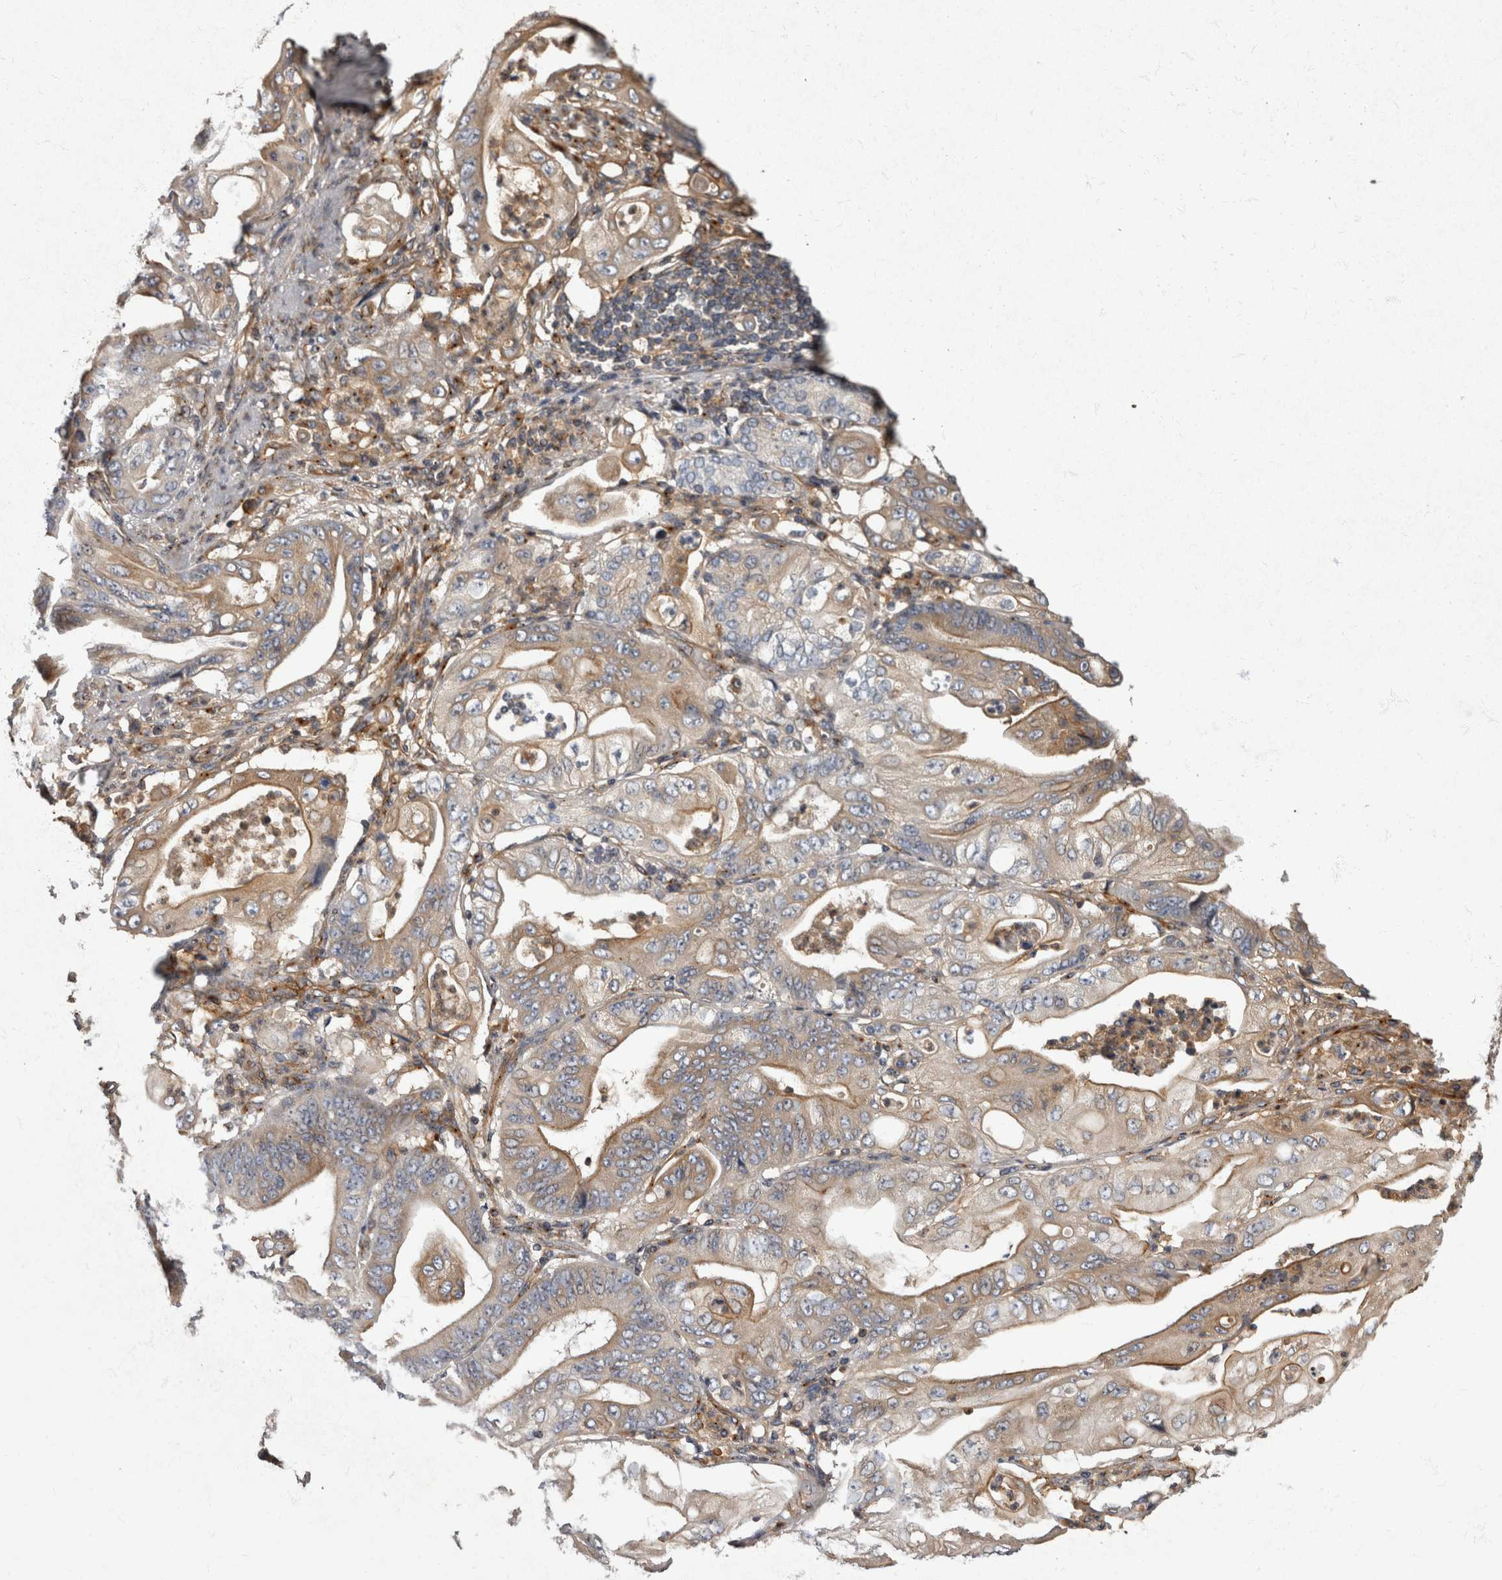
{"staining": {"intensity": "weak", "quantity": "<25%", "location": "cytoplasmic/membranous"}, "tissue": "stomach cancer", "cell_type": "Tumor cells", "image_type": "cancer", "snomed": [{"axis": "morphology", "description": "Adenocarcinoma, NOS"}, {"axis": "topography", "description": "Stomach"}], "caption": "High power microscopy photomicrograph of an immunohistochemistry histopathology image of stomach cancer (adenocarcinoma), revealing no significant expression in tumor cells.", "gene": "HOOK3", "patient": {"sex": "female", "age": 73}}